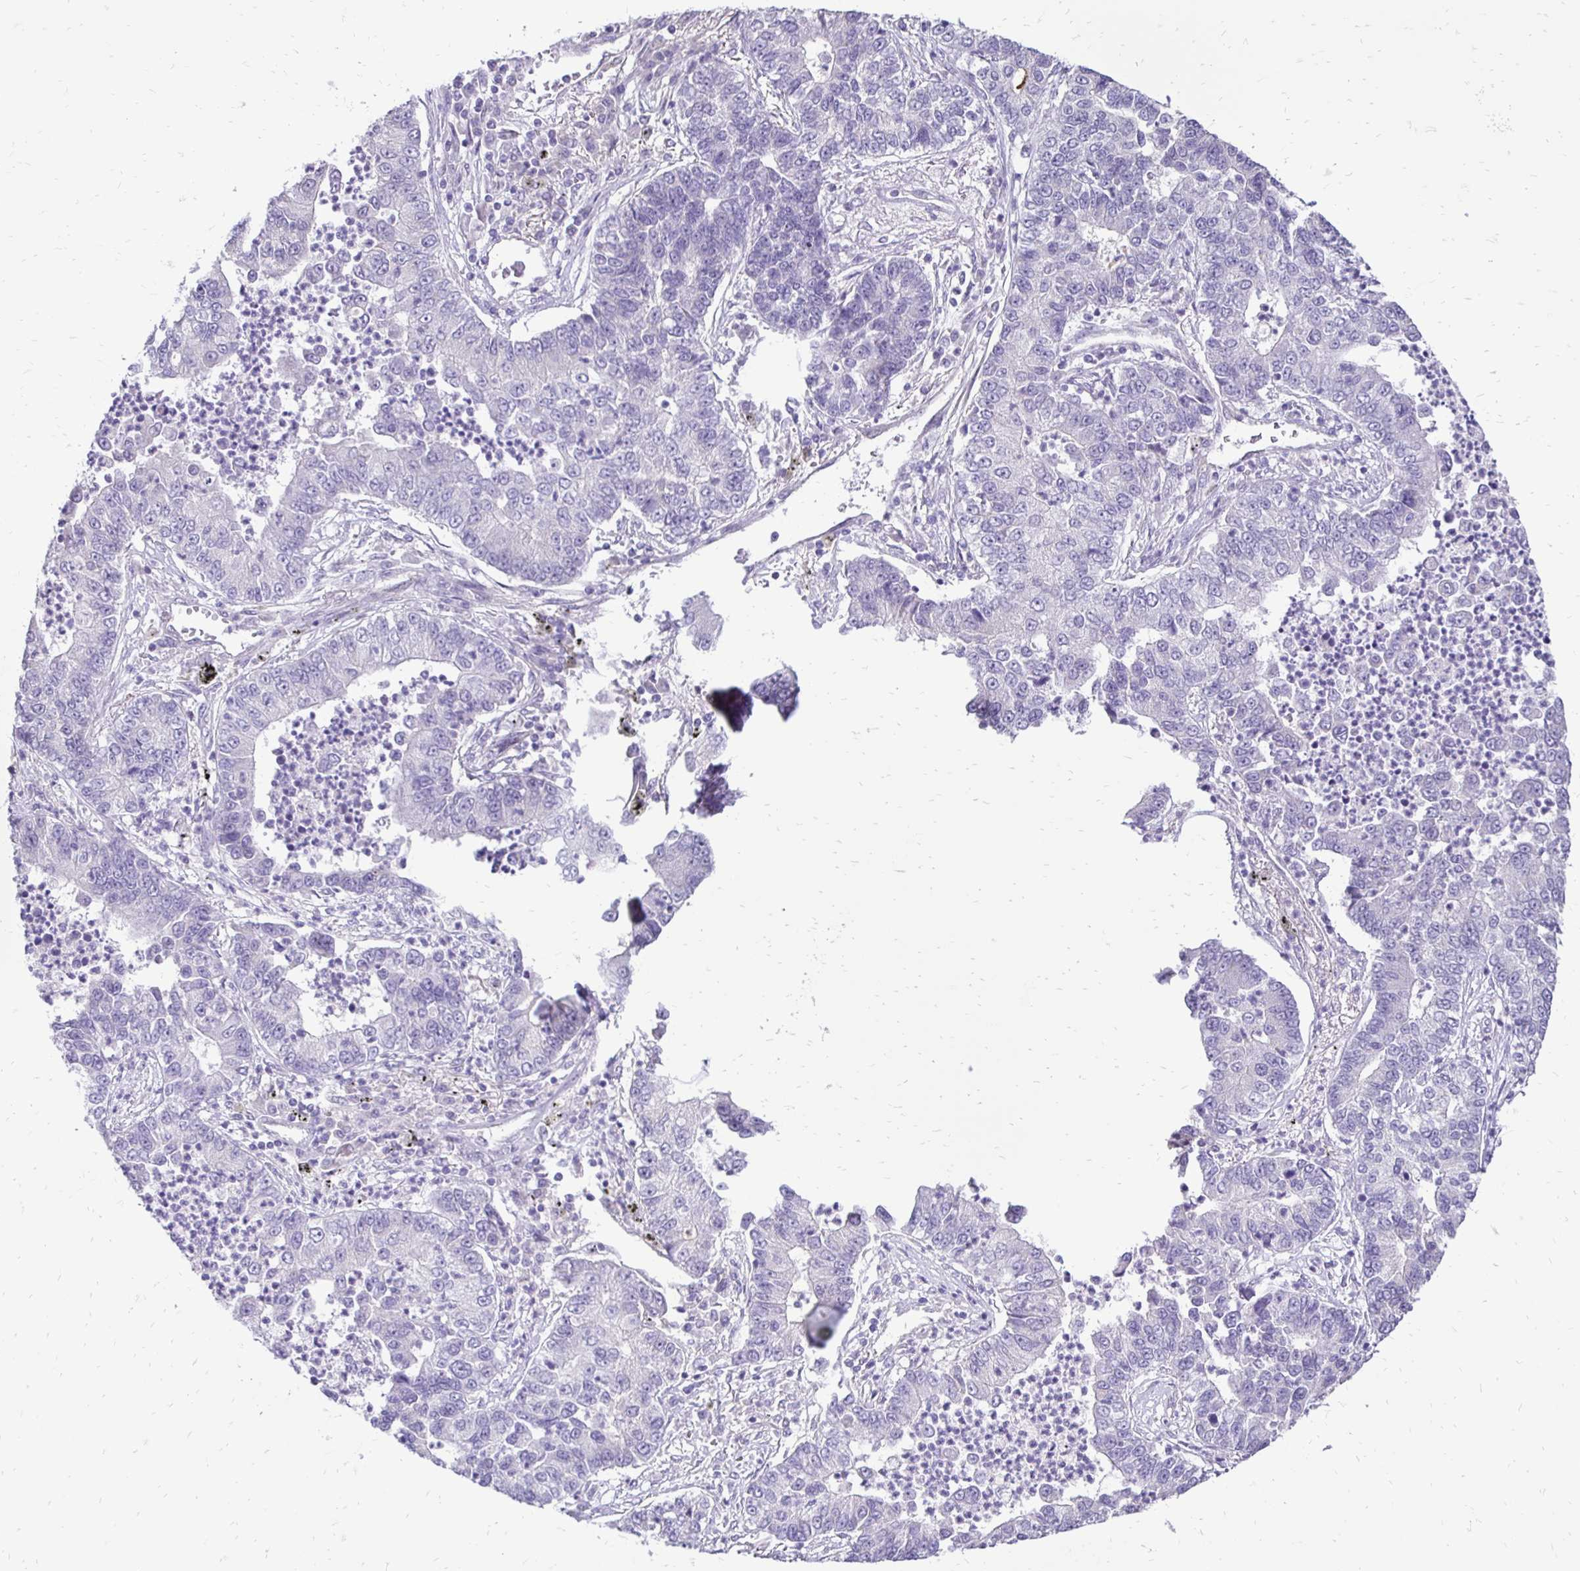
{"staining": {"intensity": "negative", "quantity": "none", "location": "none"}, "tissue": "lung cancer", "cell_type": "Tumor cells", "image_type": "cancer", "snomed": [{"axis": "morphology", "description": "Adenocarcinoma, NOS"}, {"axis": "topography", "description": "Lung"}], "caption": "A high-resolution histopathology image shows immunohistochemistry (IHC) staining of lung cancer (adenocarcinoma), which displays no significant positivity in tumor cells.", "gene": "GAS2", "patient": {"sex": "female", "age": 57}}